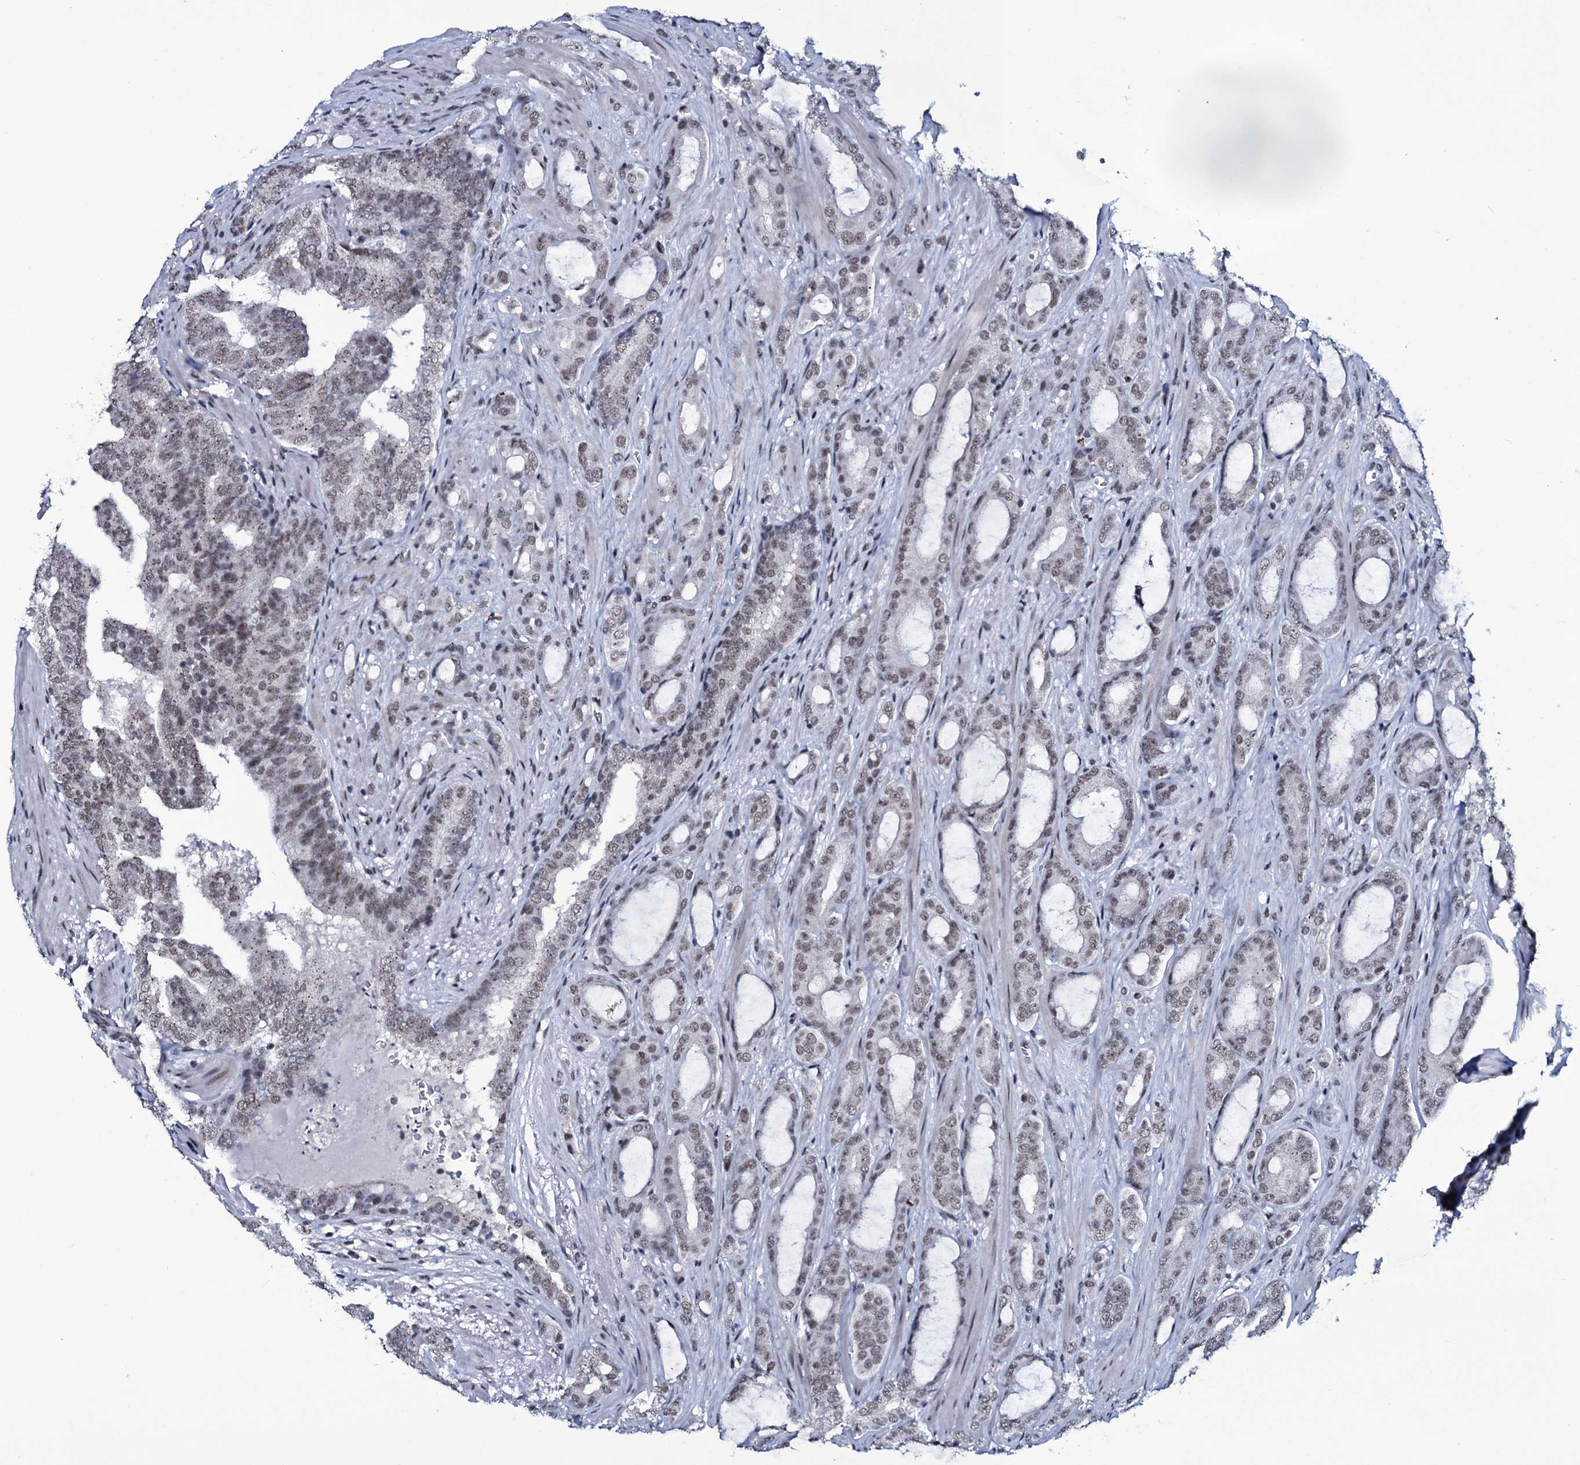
{"staining": {"intensity": "moderate", "quantity": "<25%", "location": "nuclear"}, "tissue": "prostate cancer", "cell_type": "Tumor cells", "image_type": "cancer", "snomed": [{"axis": "morphology", "description": "Adenocarcinoma, High grade"}, {"axis": "topography", "description": "Prostate"}], "caption": "A high-resolution photomicrograph shows immunohistochemistry (IHC) staining of prostate cancer, which demonstrates moderate nuclear positivity in approximately <25% of tumor cells.", "gene": "ZMIZ2", "patient": {"sex": "male", "age": 72}}